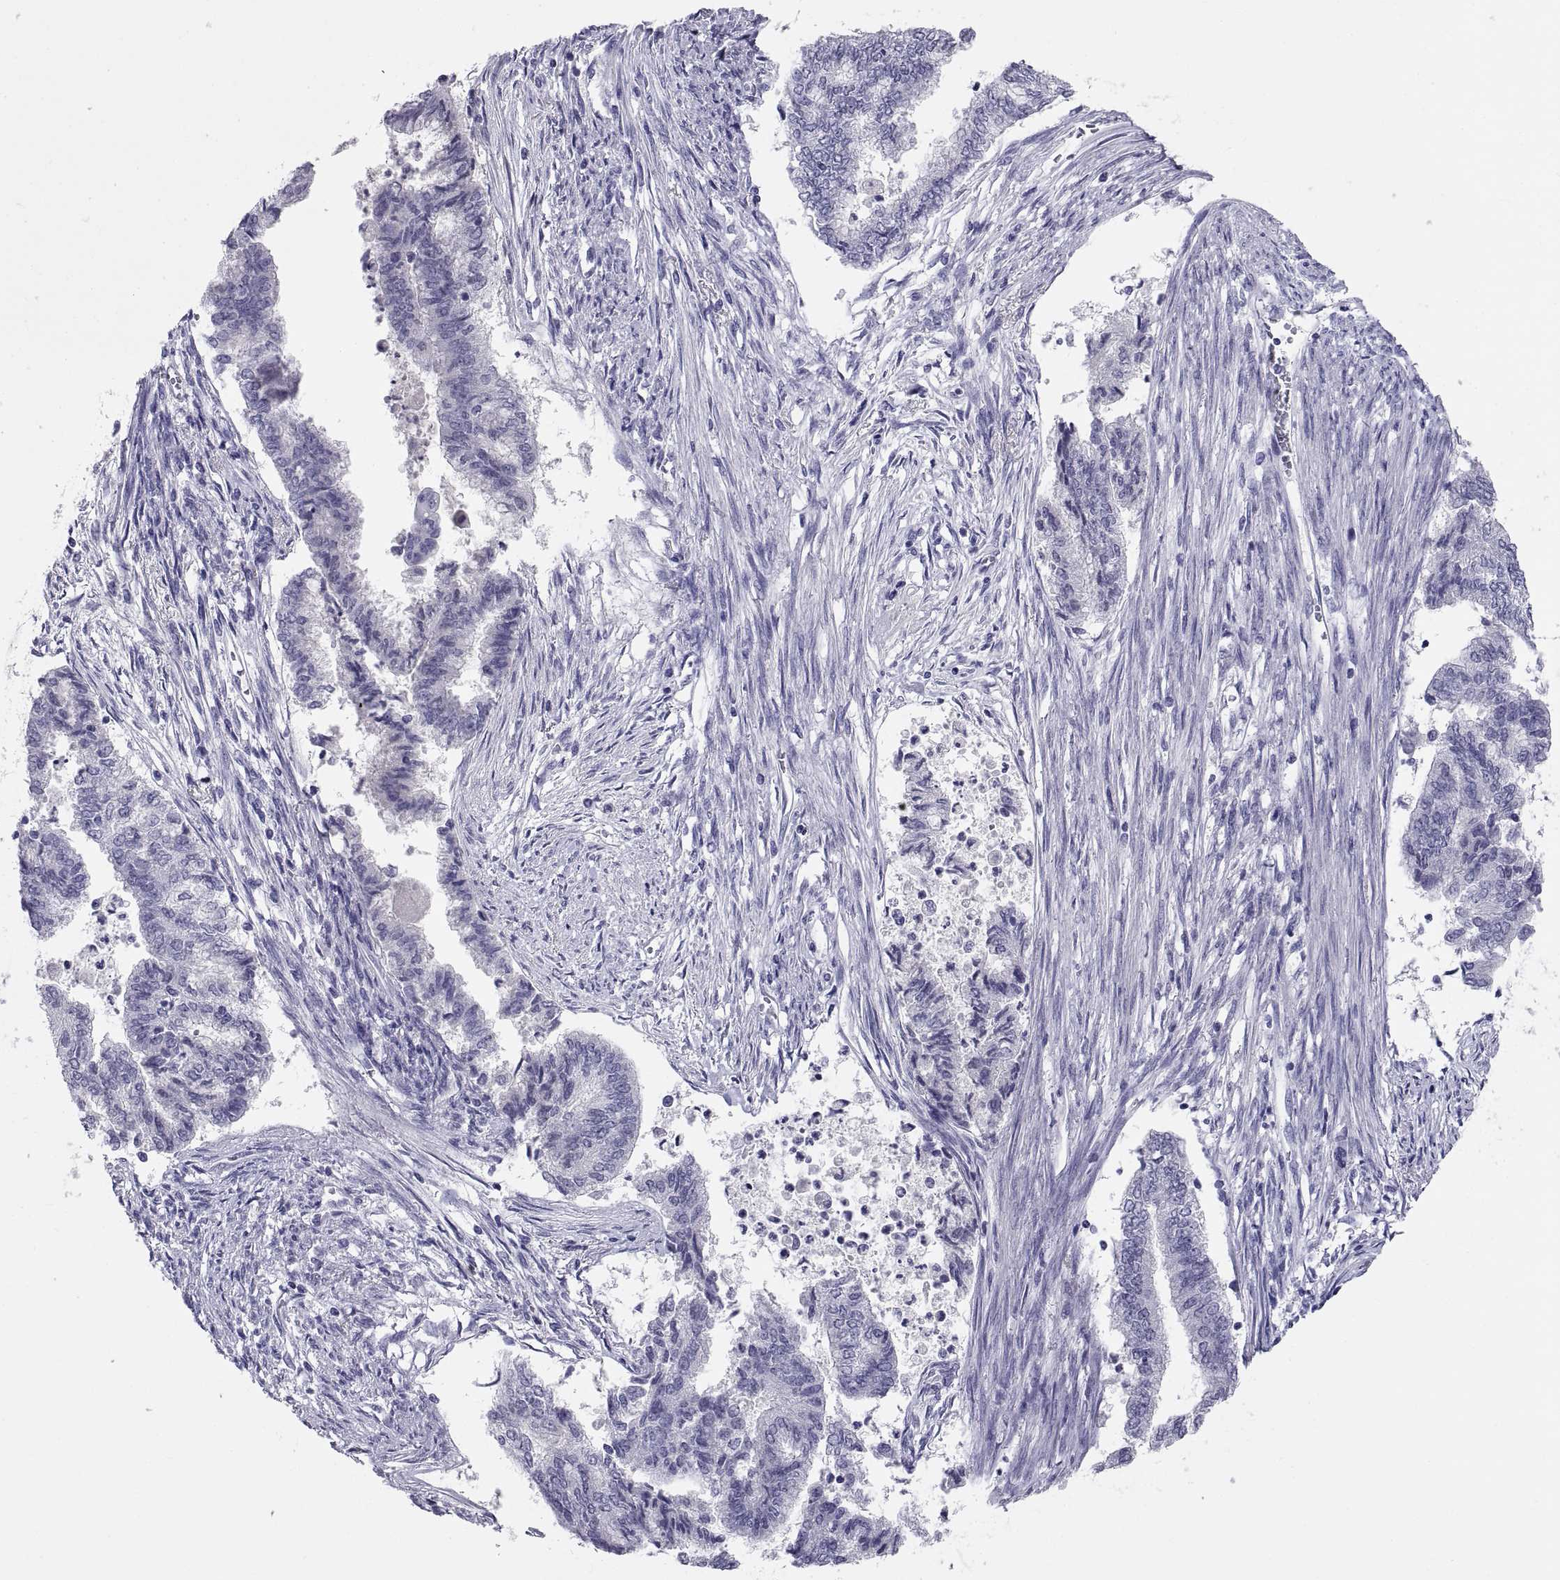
{"staining": {"intensity": "negative", "quantity": "none", "location": "none"}, "tissue": "endometrial cancer", "cell_type": "Tumor cells", "image_type": "cancer", "snomed": [{"axis": "morphology", "description": "Adenocarcinoma, NOS"}, {"axis": "topography", "description": "Endometrium"}], "caption": "A photomicrograph of human endometrial adenocarcinoma is negative for staining in tumor cells. The staining is performed using DAB brown chromogen with nuclei counter-stained in using hematoxylin.", "gene": "TEX13A", "patient": {"sex": "female", "age": 65}}